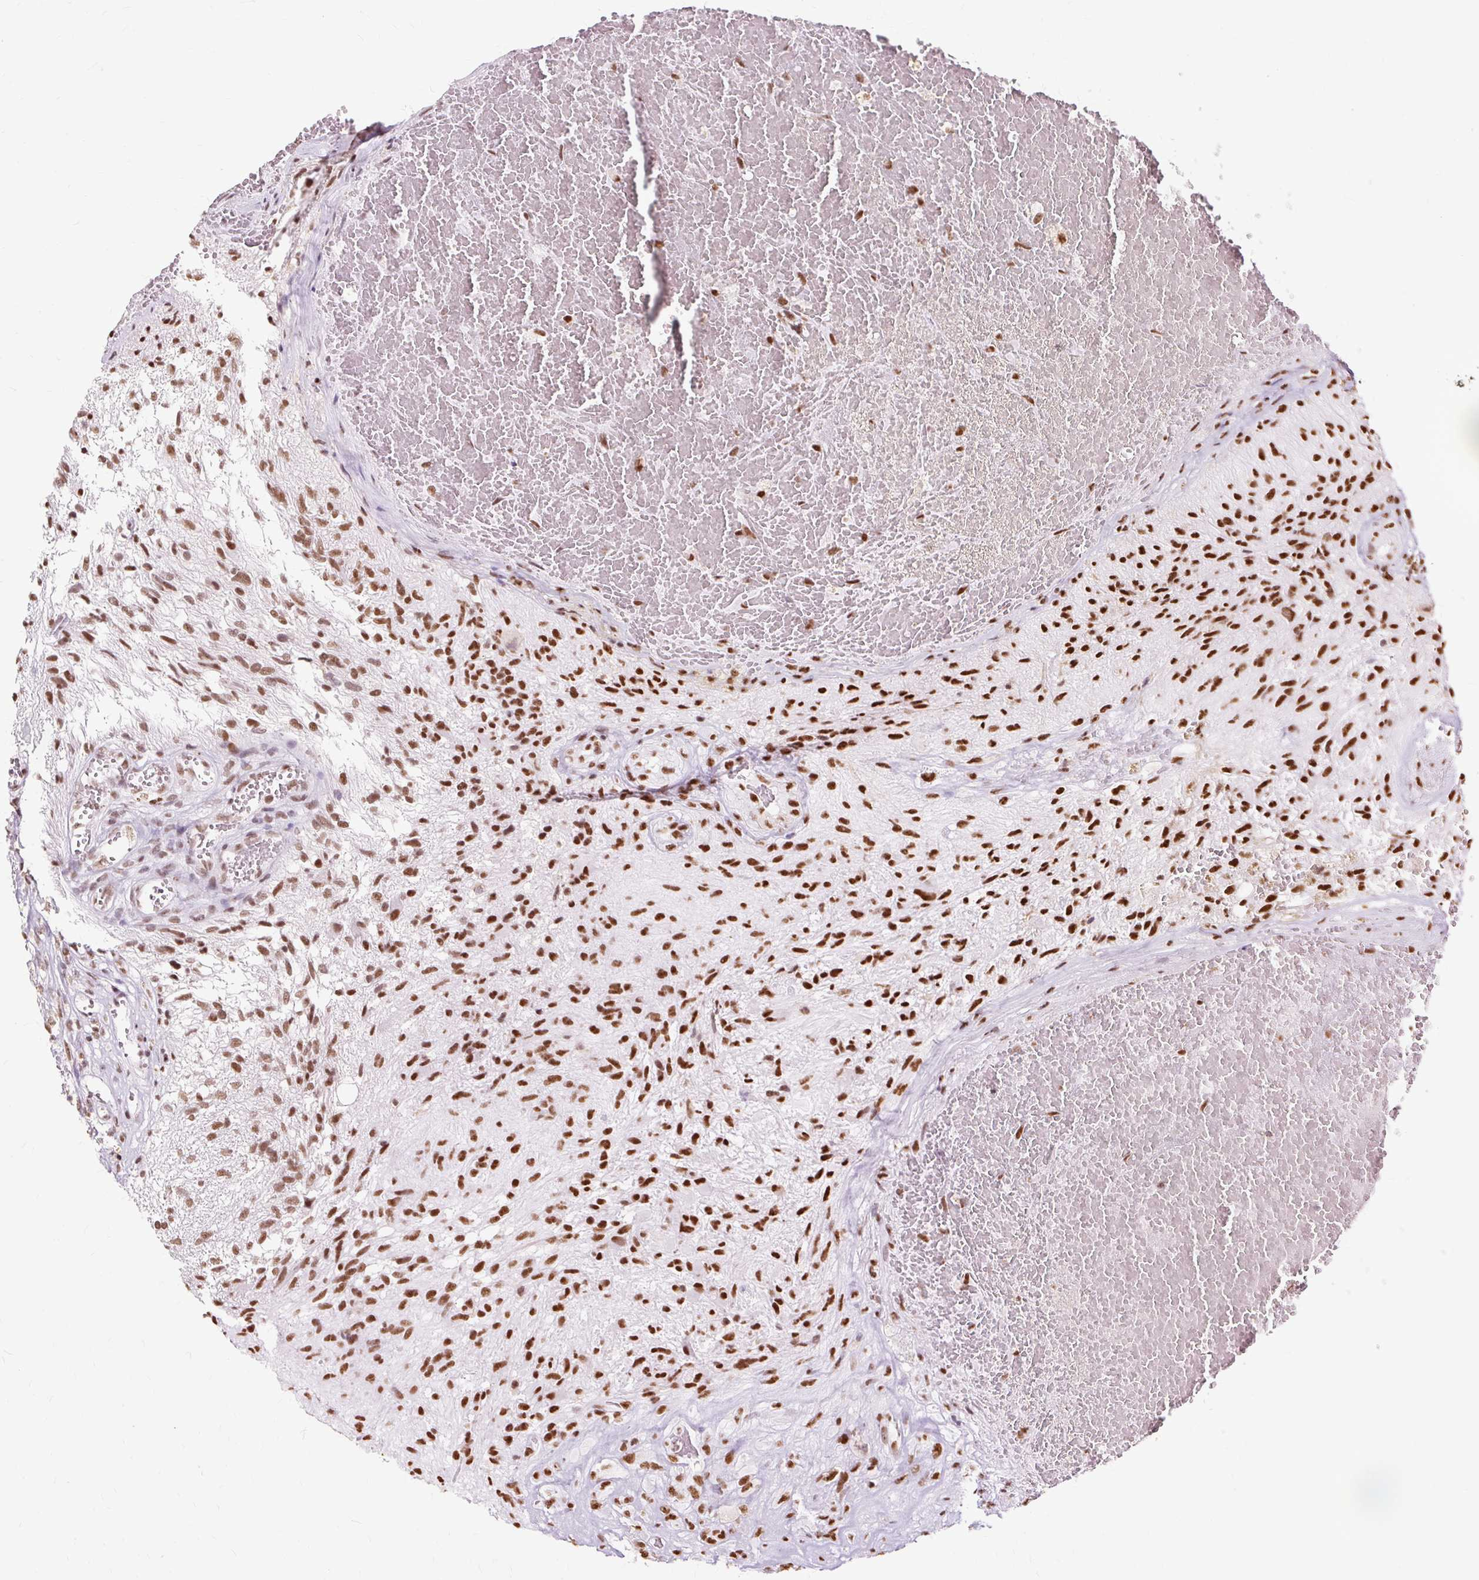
{"staining": {"intensity": "strong", "quantity": ">75%", "location": "nuclear"}, "tissue": "glioma", "cell_type": "Tumor cells", "image_type": "cancer", "snomed": [{"axis": "morphology", "description": "Glioma, malignant, High grade"}, {"axis": "topography", "description": "Brain"}], "caption": "Strong nuclear expression is appreciated in approximately >75% of tumor cells in glioma.", "gene": "XRCC6", "patient": {"sex": "male", "age": 56}}